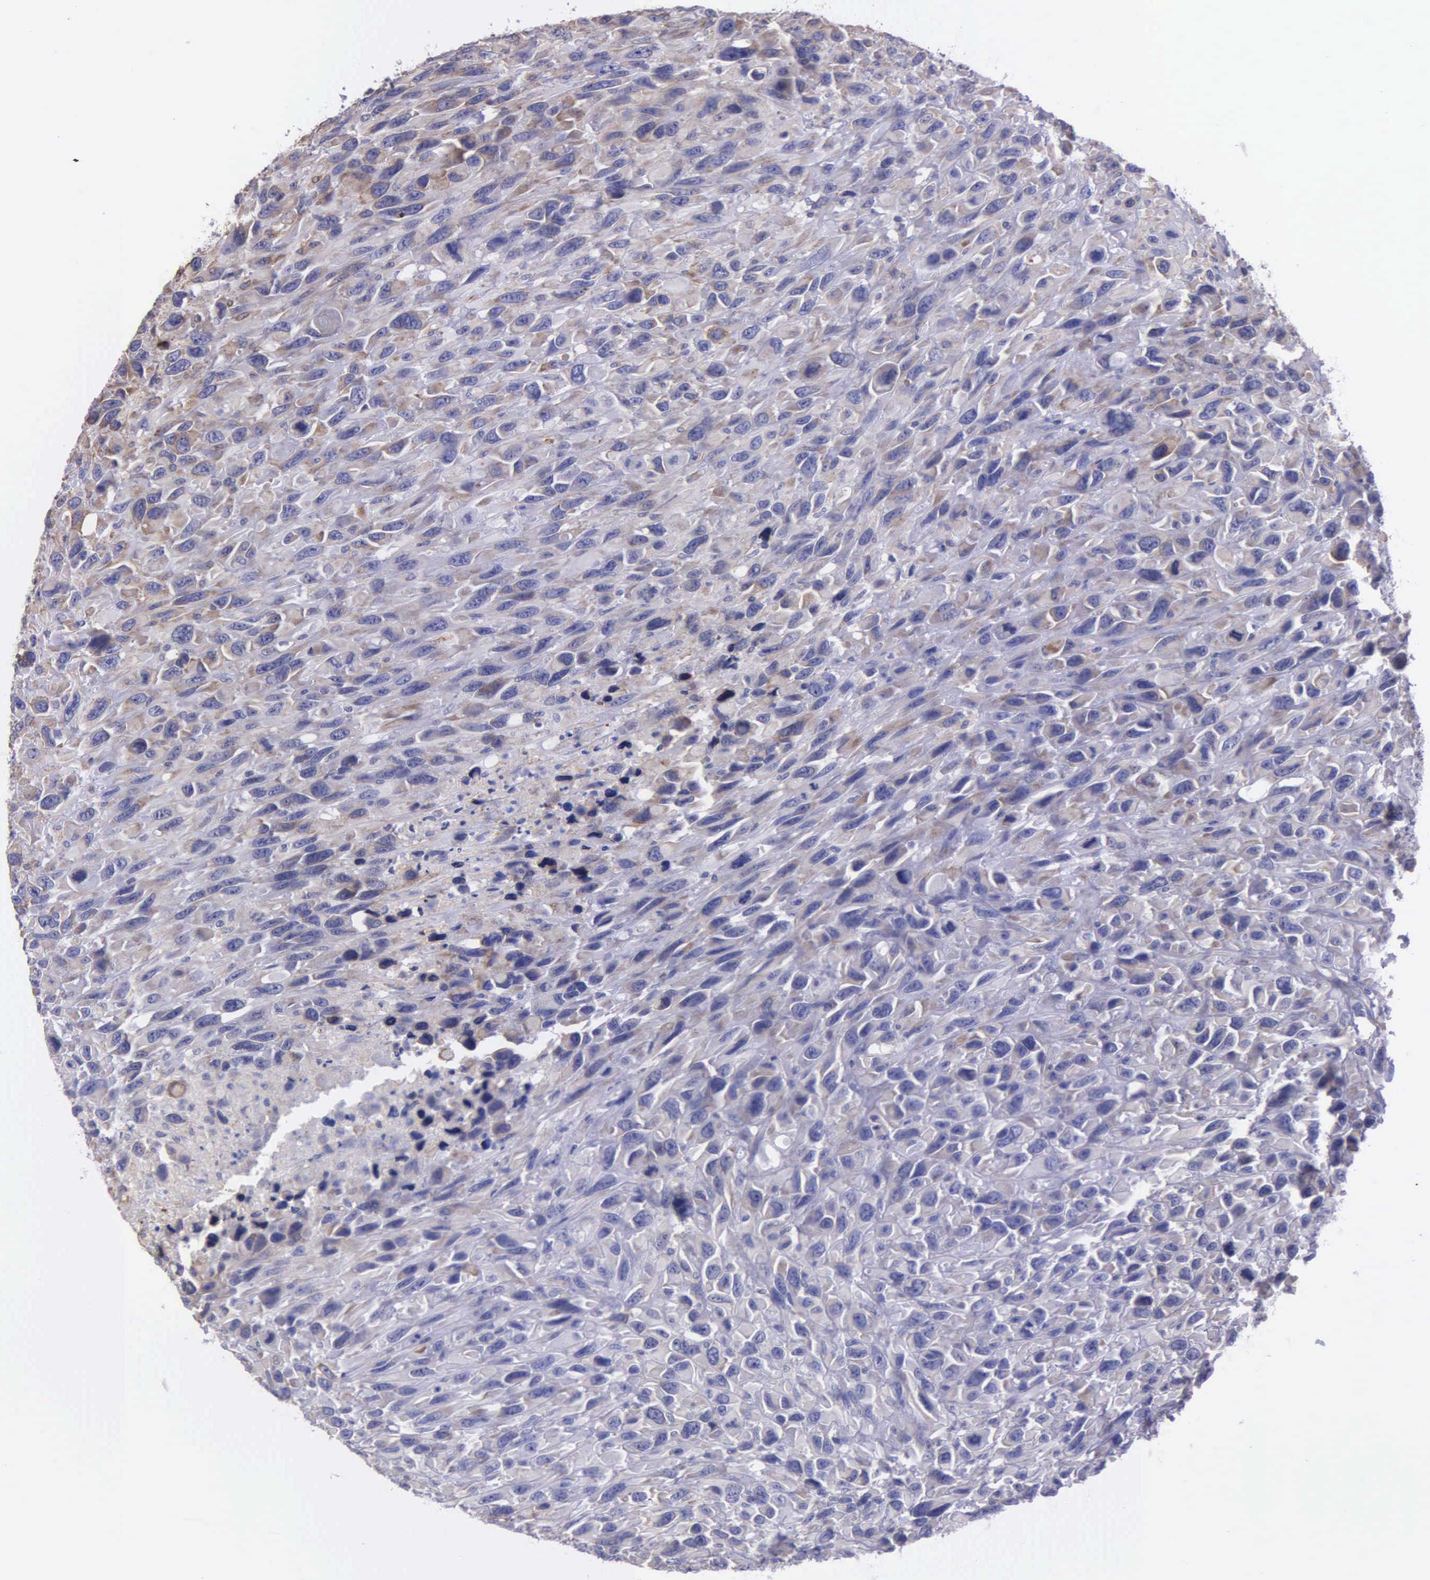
{"staining": {"intensity": "negative", "quantity": "none", "location": "none"}, "tissue": "renal cancer", "cell_type": "Tumor cells", "image_type": "cancer", "snomed": [{"axis": "morphology", "description": "Adenocarcinoma, NOS"}, {"axis": "topography", "description": "Kidney"}], "caption": "DAB (3,3'-diaminobenzidine) immunohistochemical staining of renal cancer reveals no significant positivity in tumor cells. (DAB (3,3'-diaminobenzidine) immunohistochemistry, high magnification).", "gene": "ZC3H12B", "patient": {"sex": "male", "age": 79}}